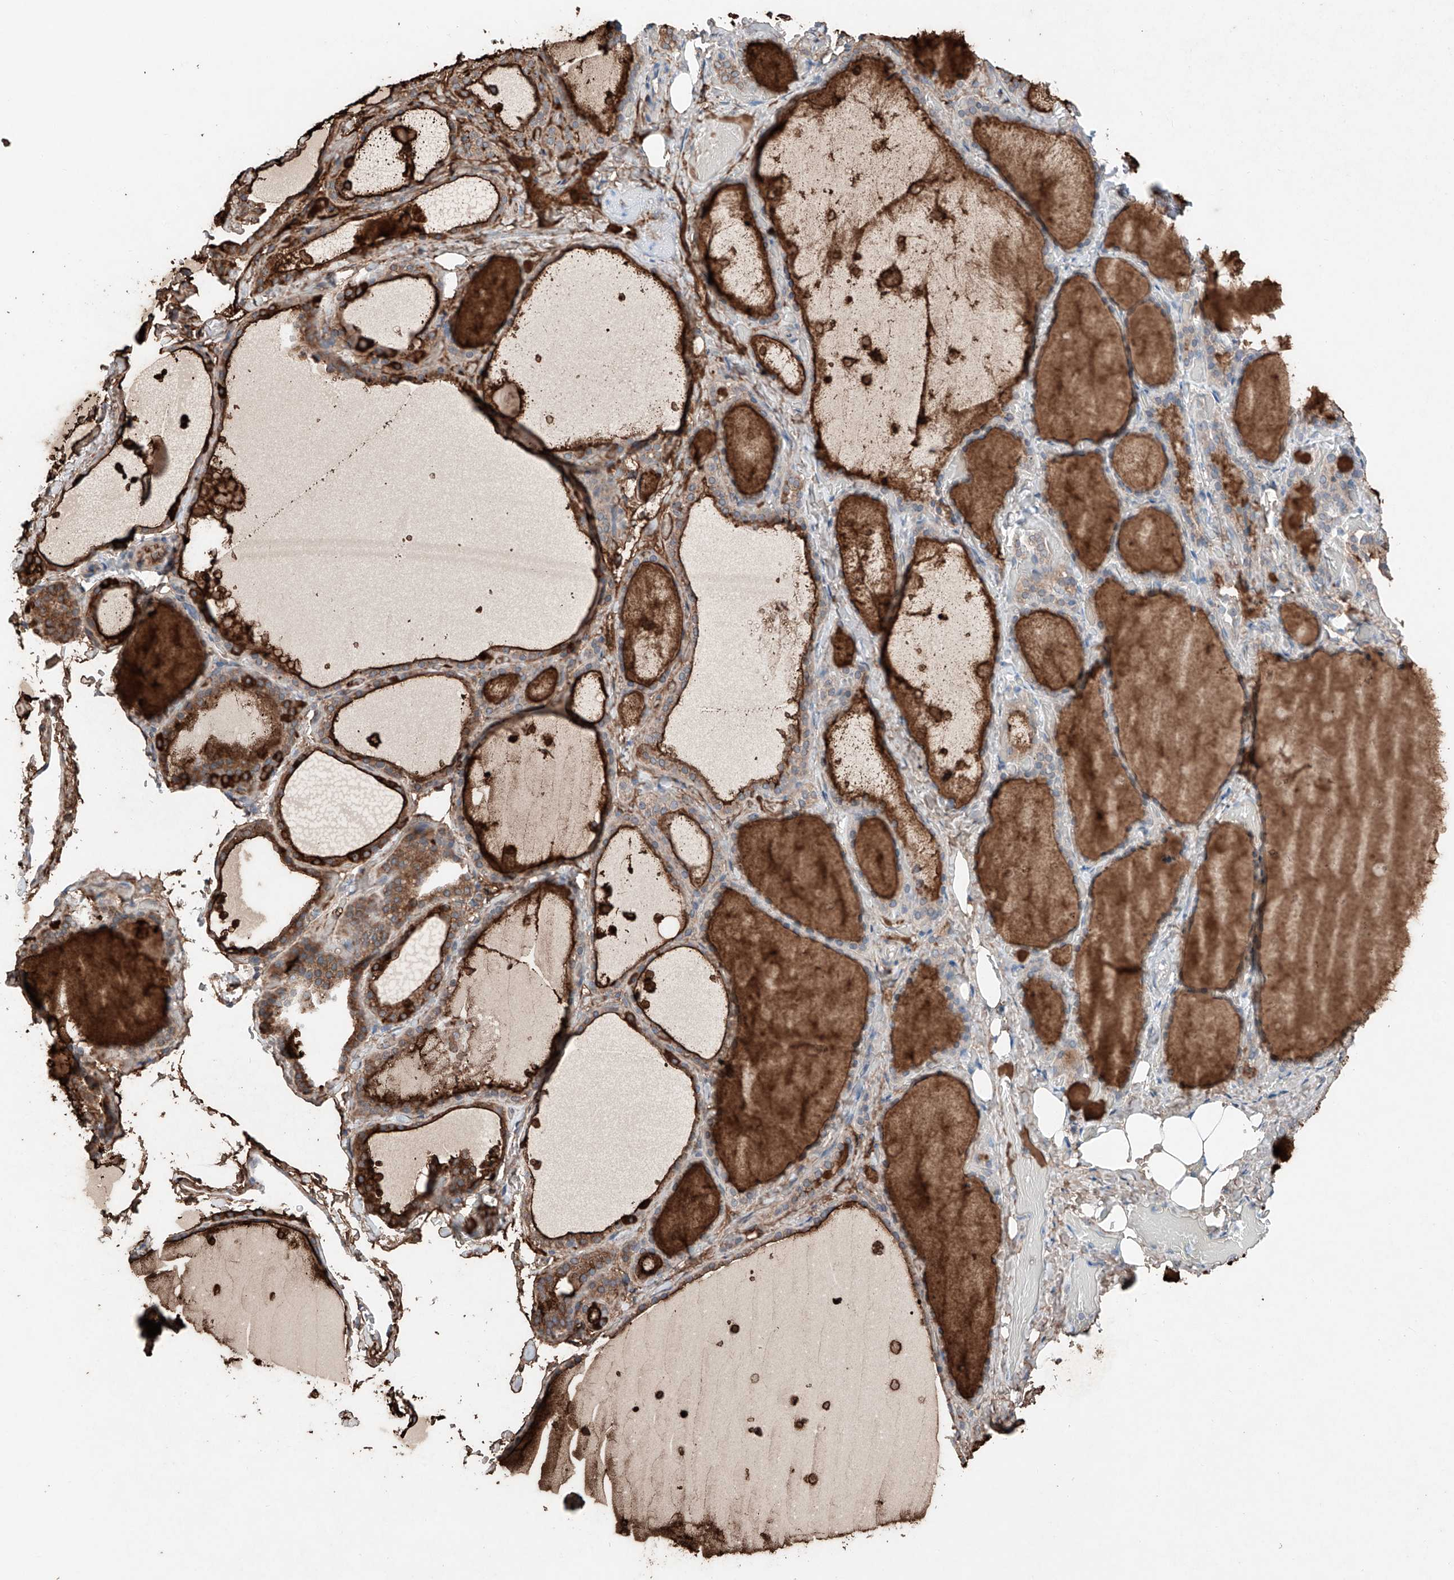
{"staining": {"intensity": "moderate", "quantity": "25%-75%", "location": "cytoplasmic/membranous"}, "tissue": "thyroid gland", "cell_type": "Glandular cells", "image_type": "normal", "snomed": [{"axis": "morphology", "description": "Normal tissue, NOS"}, {"axis": "topography", "description": "Thyroid gland"}], "caption": "Protein expression analysis of normal thyroid gland shows moderate cytoplasmic/membranous expression in about 25%-75% of glandular cells.", "gene": "TBX4", "patient": {"sex": "female", "age": 44}}